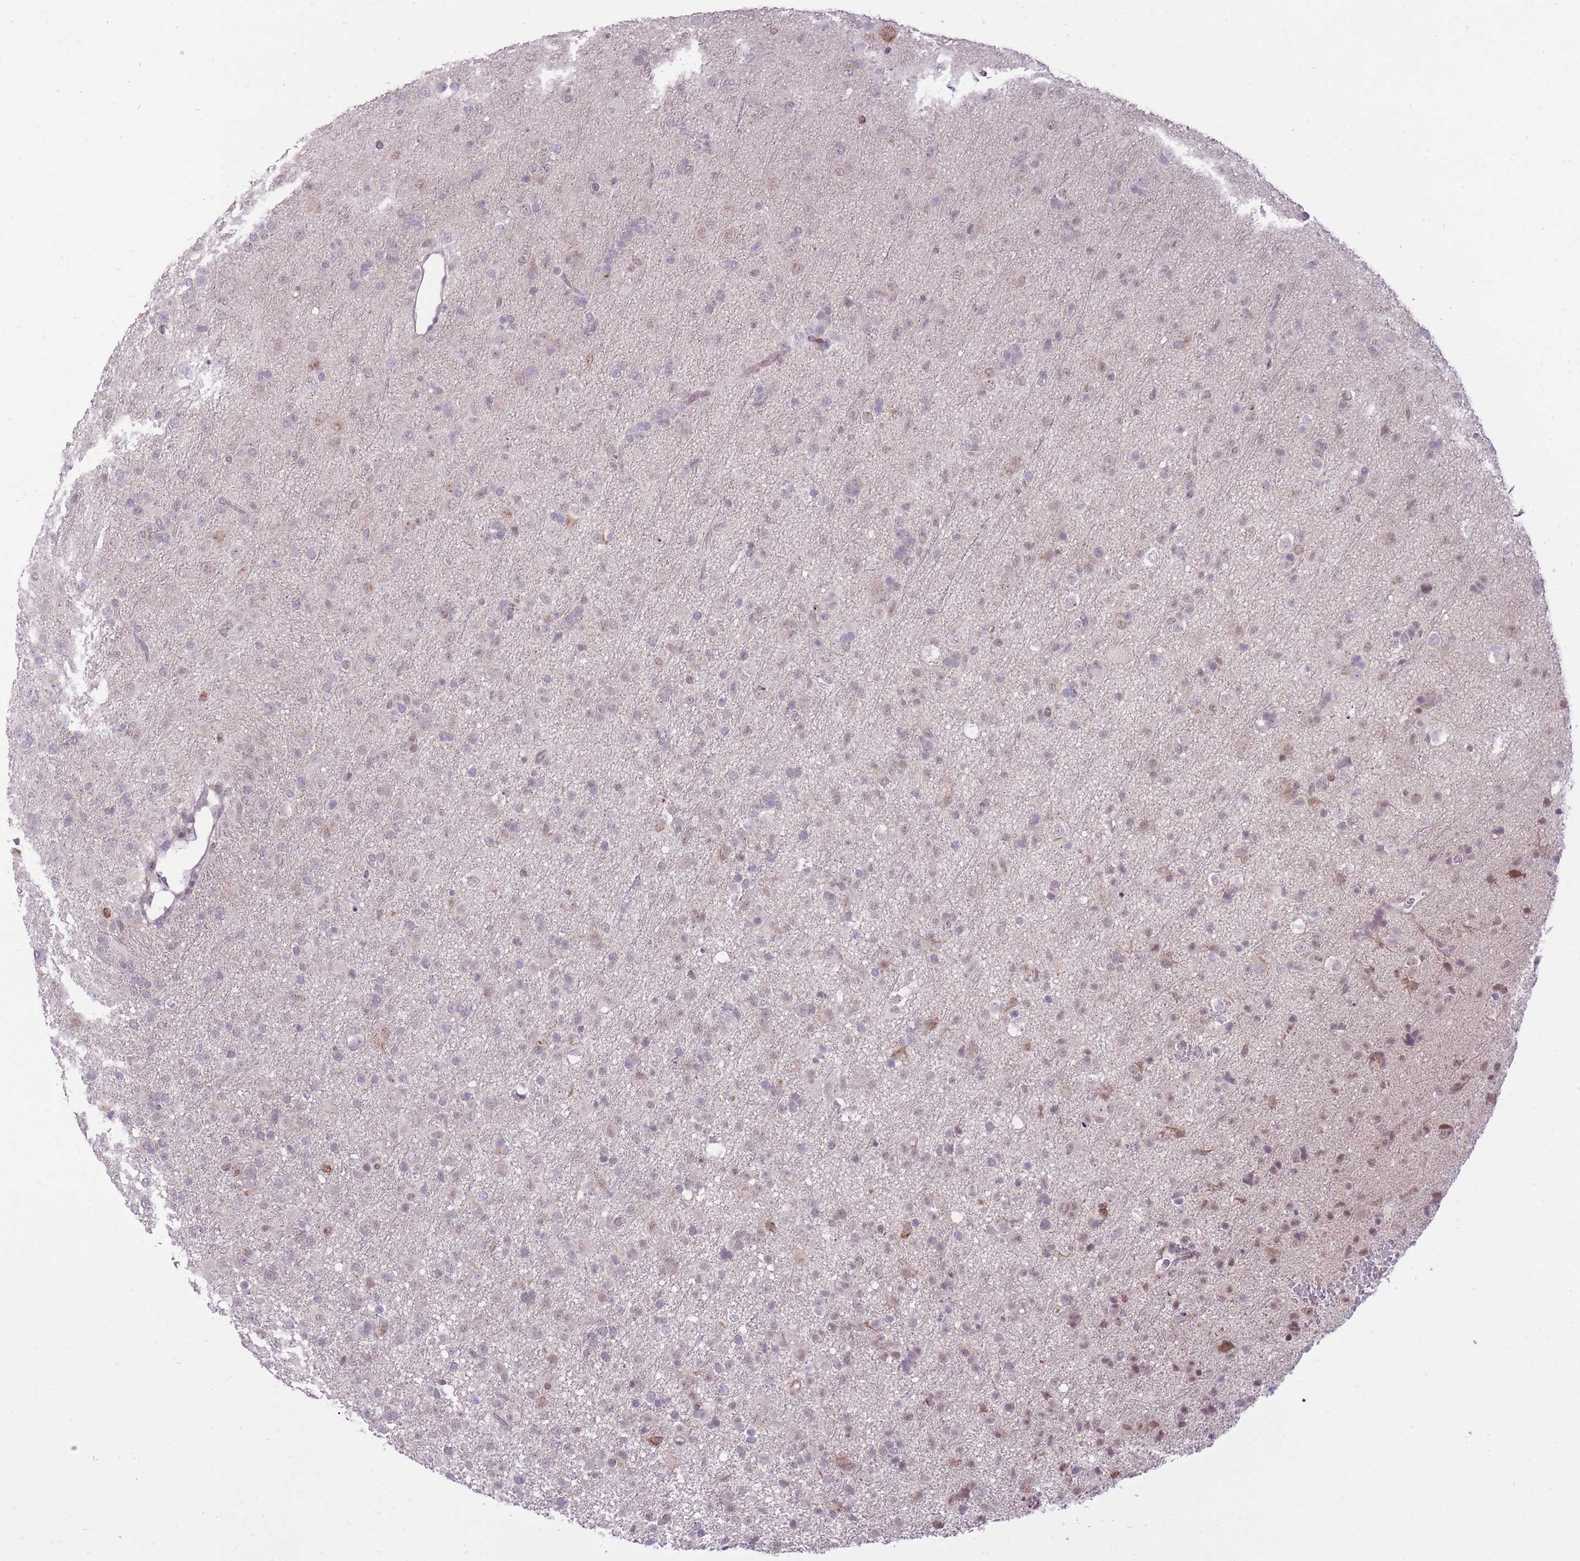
{"staining": {"intensity": "weak", "quantity": "<25%", "location": "nuclear"}, "tissue": "glioma", "cell_type": "Tumor cells", "image_type": "cancer", "snomed": [{"axis": "morphology", "description": "Glioma, malignant, Low grade"}, {"axis": "topography", "description": "Brain"}], "caption": "Tumor cells show no significant expression in glioma.", "gene": "ELL", "patient": {"sex": "male", "age": 65}}